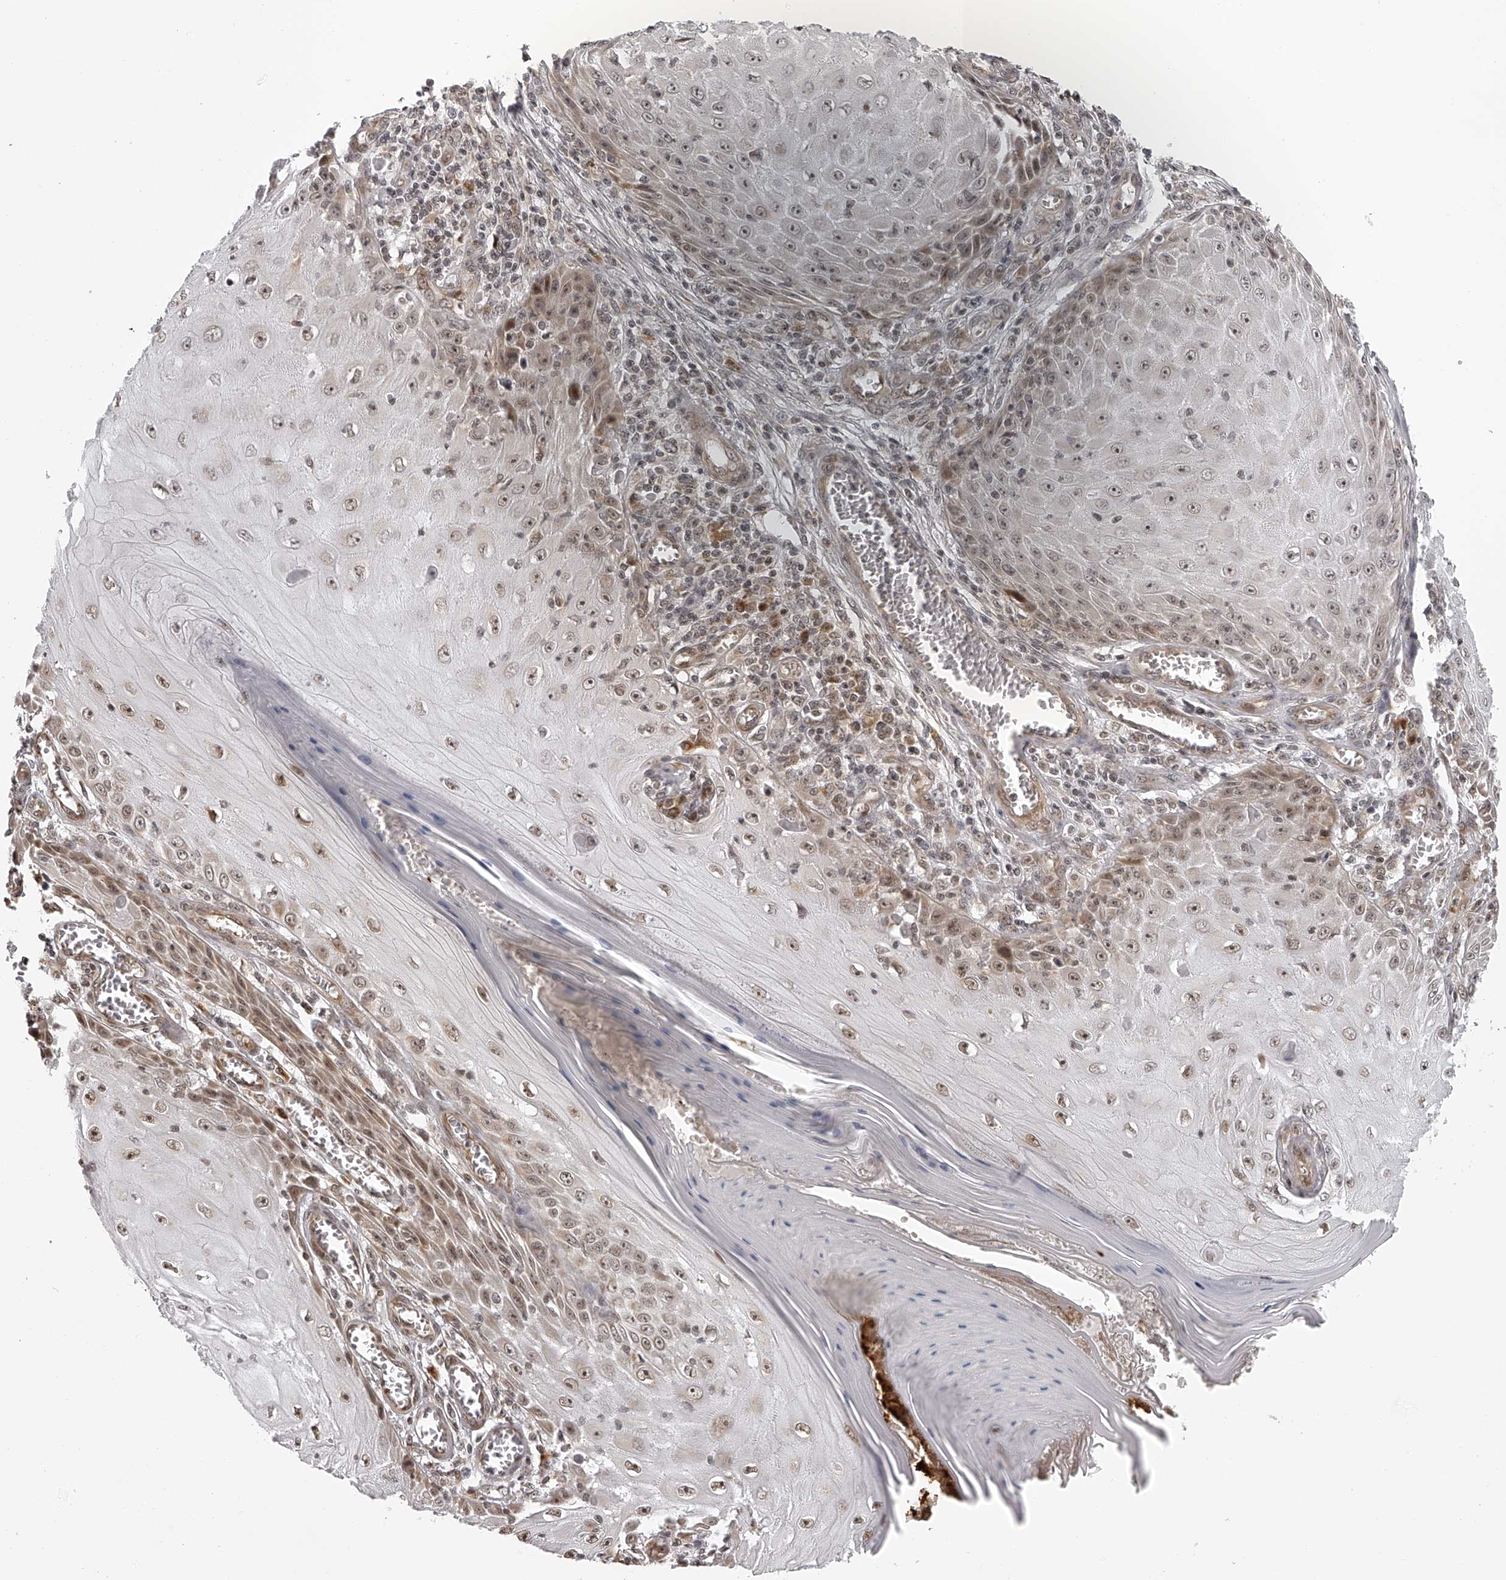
{"staining": {"intensity": "weak", "quantity": "25%-75%", "location": "nuclear"}, "tissue": "skin cancer", "cell_type": "Tumor cells", "image_type": "cancer", "snomed": [{"axis": "morphology", "description": "Squamous cell carcinoma, NOS"}, {"axis": "topography", "description": "Skin"}], "caption": "Immunohistochemical staining of squamous cell carcinoma (skin) exhibits low levels of weak nuclear protein positivity in approximately 25%-75% of tumor cells.", "gene": "ODF2L", "patient": {"sex": "female", "age": 73}}